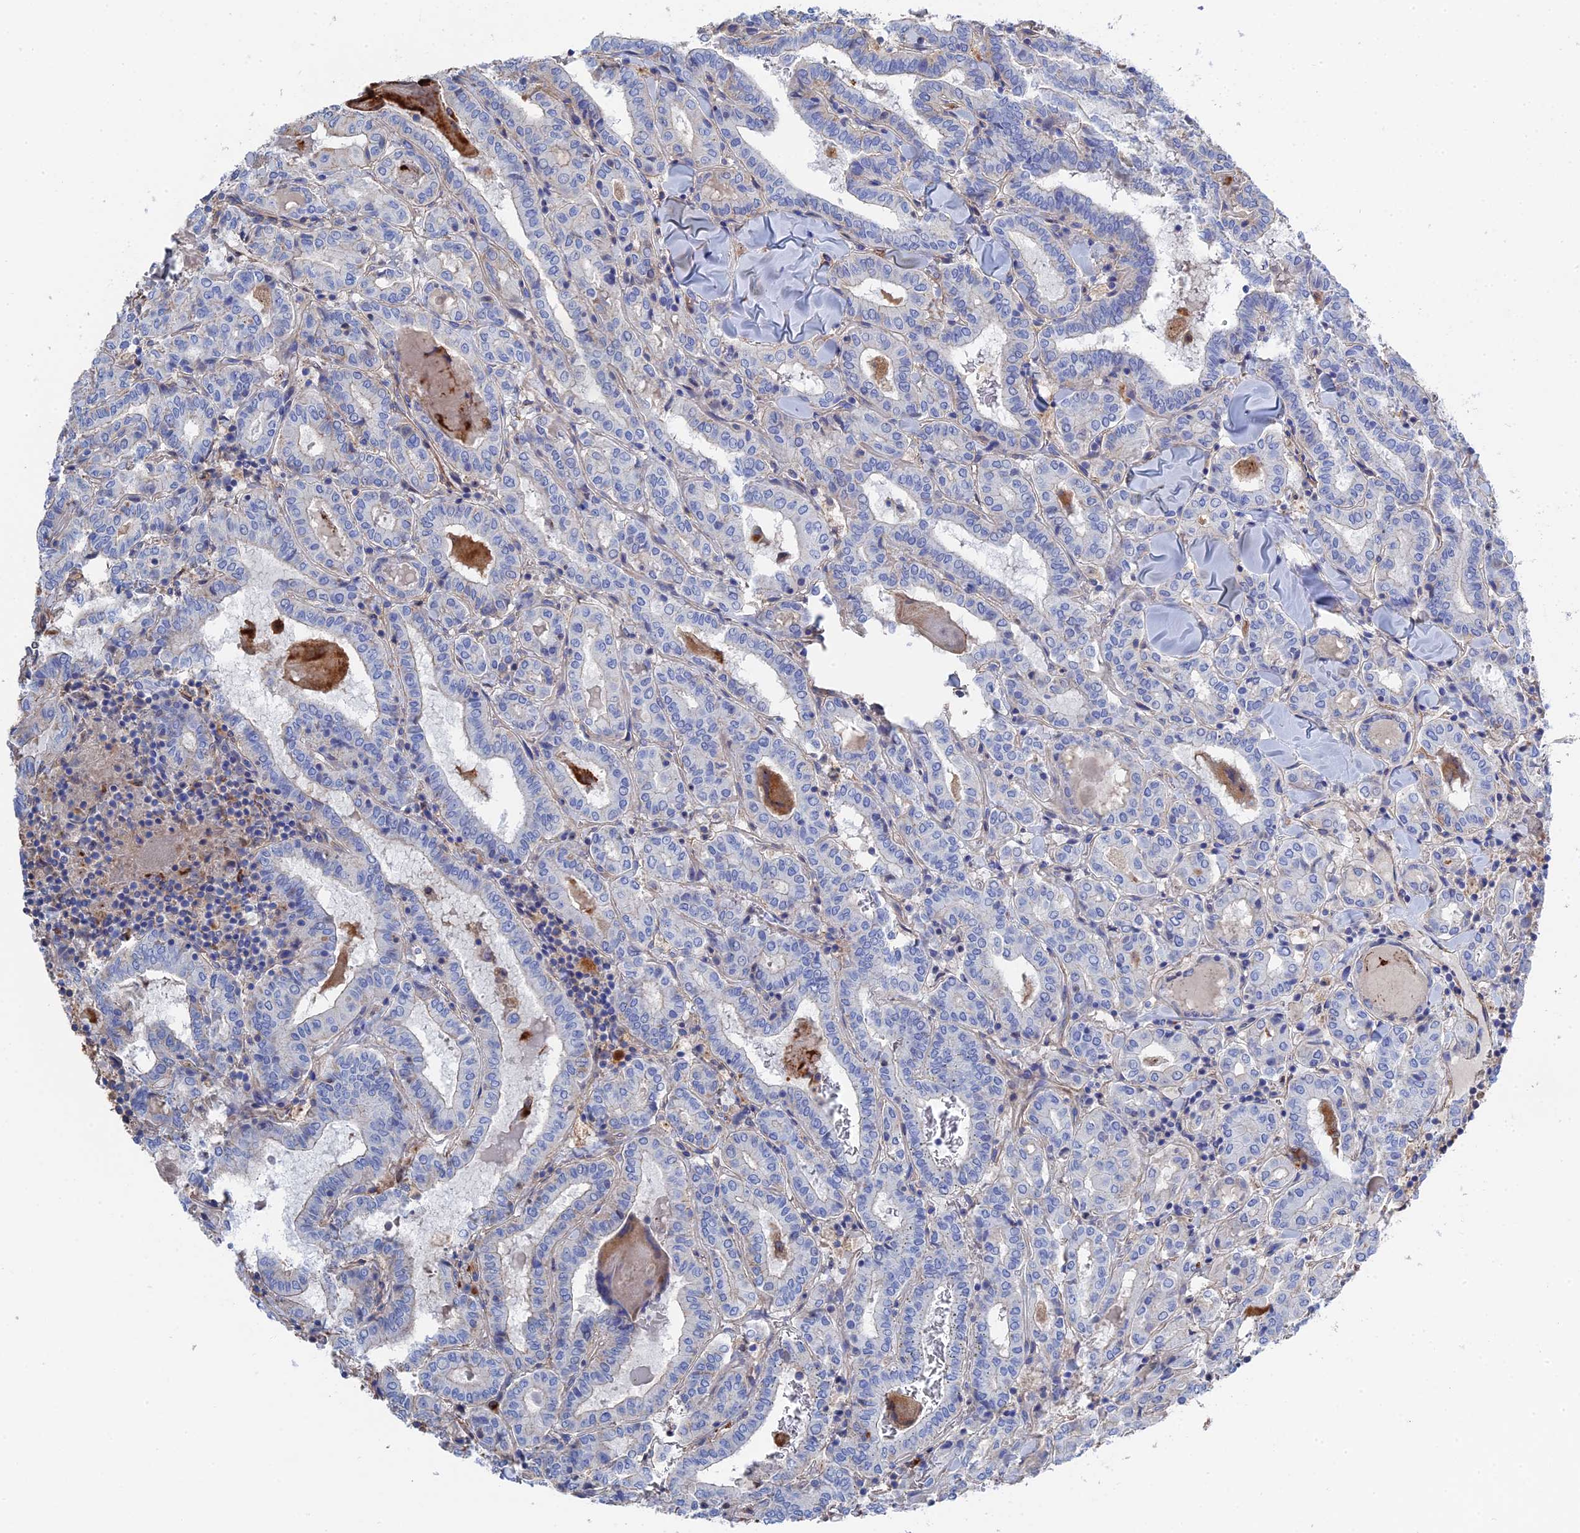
{"staining": {"intensity": "negative", "quantity": "none", "location": "none"}, "tissue": "thyroid cancer", "cell_type": "Tumor cells", "image_type": "cancer", "snomed": [{"axis": "morphology", "description": "Papillary adenocarcinoma, NOS"}, {"axis": "topography", "description": "Thyroid gland"}], "caption": "Immunohistochemical staining of human thyroid cancer exhibits no significant positivity in tumor cells.", "gene": "STRA6", "patient": {"sex": "female", "age": 72}}